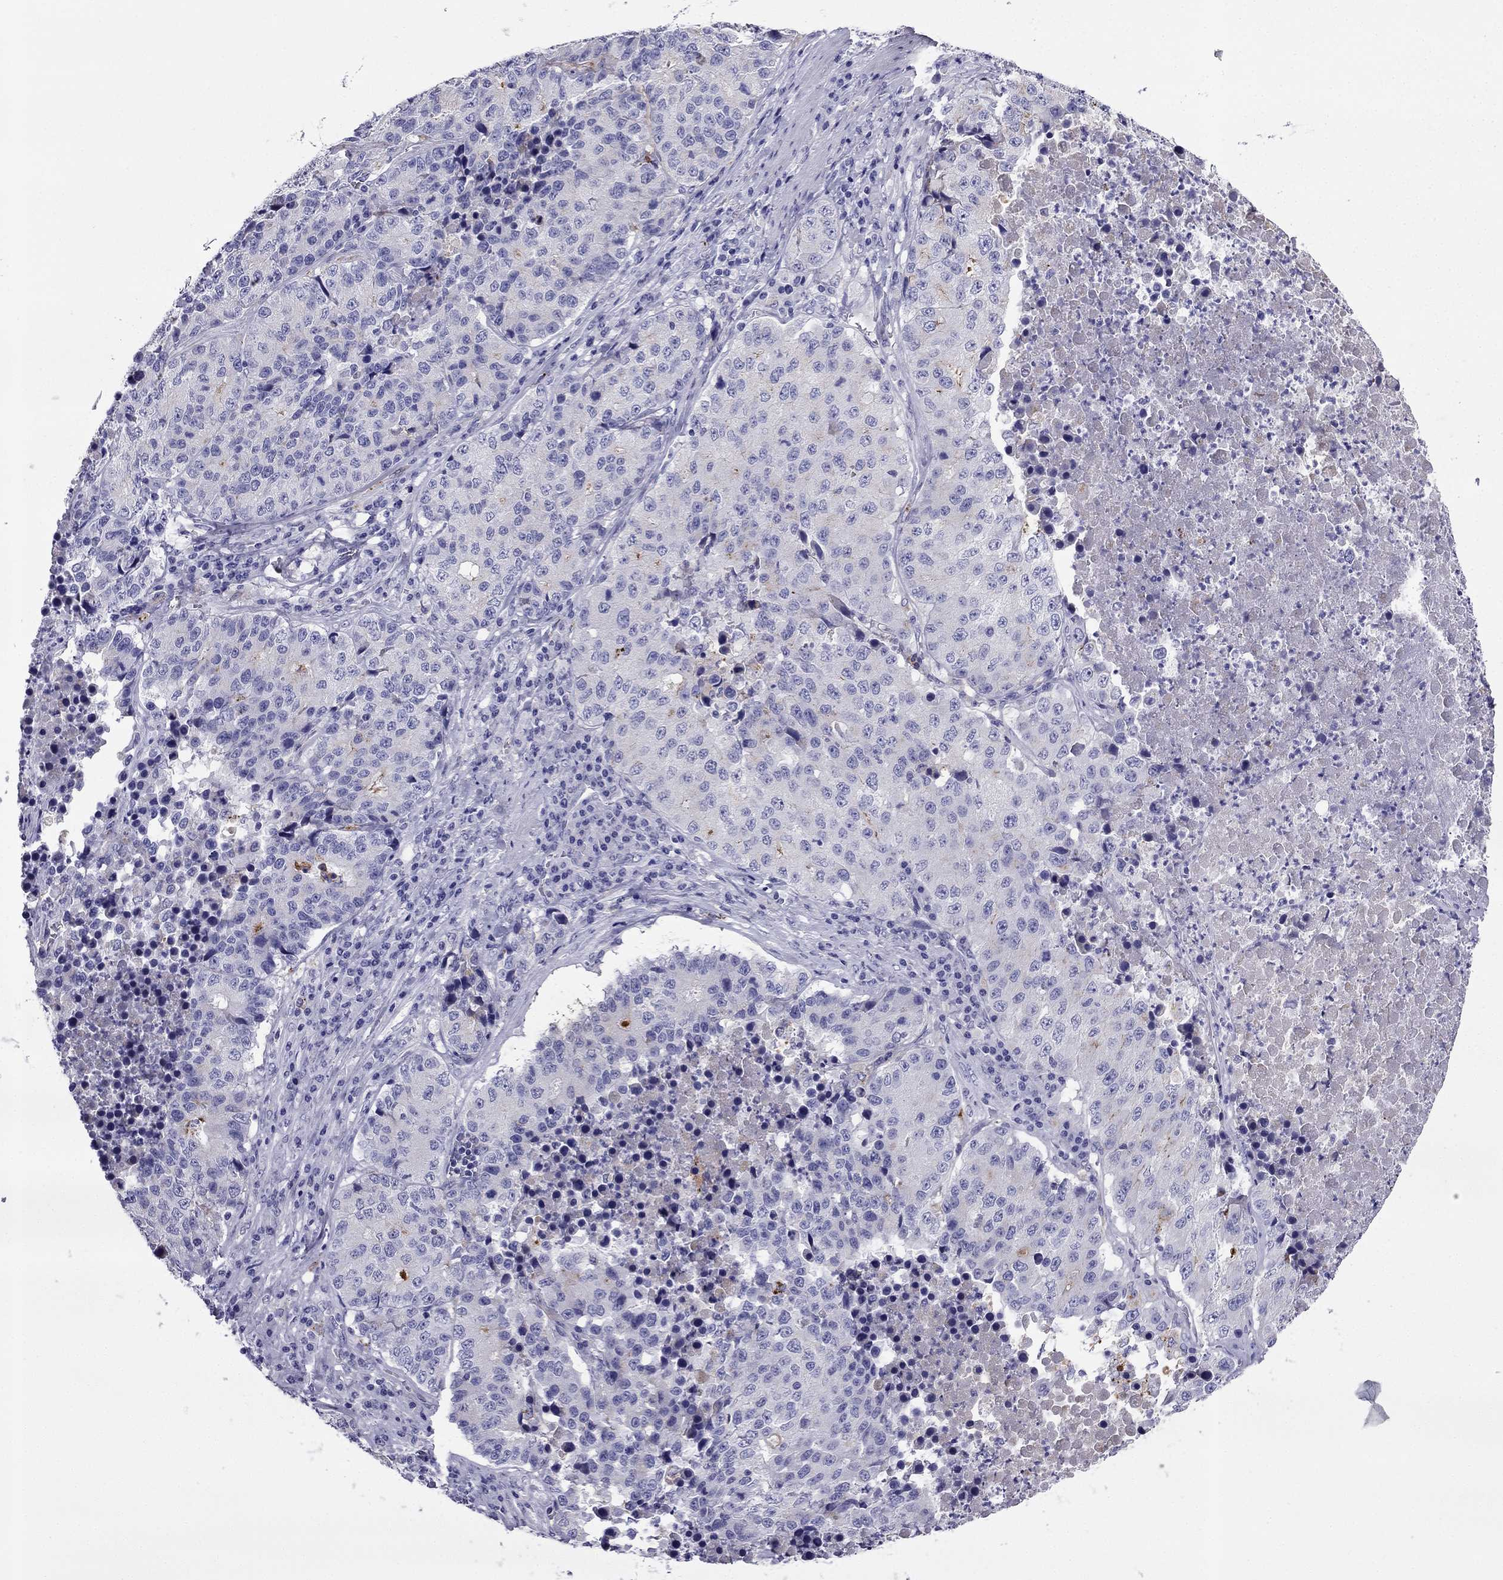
{"staining": {"intensity": "negative", "quantity": "none", "location": "none"}, "tissue": "stomach cancer", "cell_type": "Tumor cells", "image_type": "cancer", "snomed": [{"axis": "morphology", "description": "Adenocarcinoma, NOS"}, {"axis": "topography", "description": "Stomach"}], "caption": "Tumor cells are negative for brown protein staining in stomach cancer. (DAB immunohistochemistry (IHC) visualized using brightfield microscopy, high magnification).", "gene": "PTH", "patient": {"sex": "male", "age": 71}}